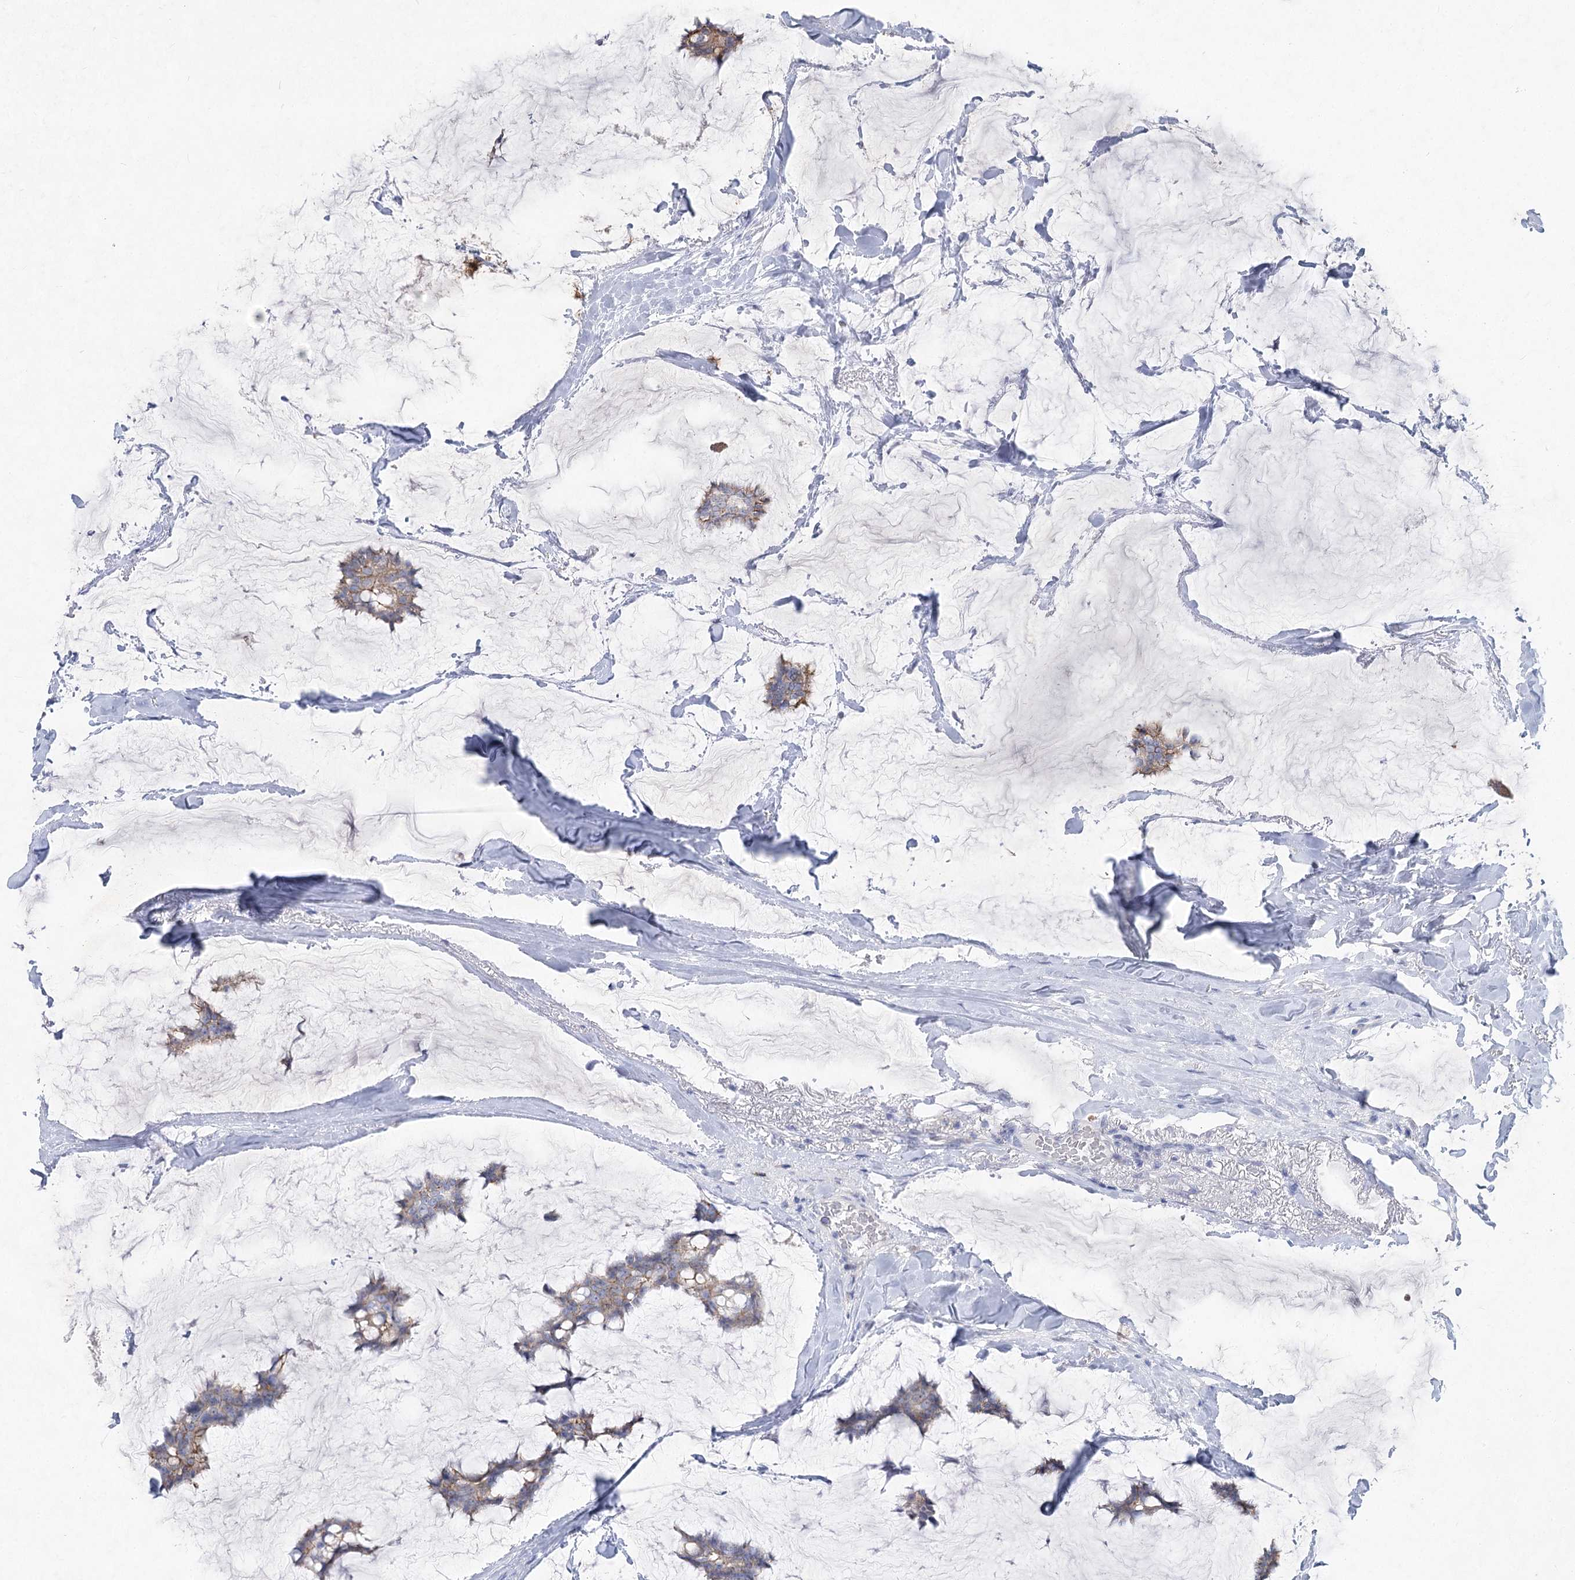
{"staining": {"intensity": "moderate", "quantity": "<25%", "location": "cytoplasmic/membranous"}, "tissue": "breast cancer", "cell_type": "Tumor cells", "image_type": "cancer", "snomed": [{"axis": "morphology", "description": "Duct carcinoma"}, {"axis": "topography", "description": "Breast"}], "caption": "Moderate cytoplasmic/membranous expression is present in approximately <25% of tumor cells in infiltrating ductal carcinoma (breast).", "gene": "WDR74", "patient": {"sex": "female", "age": 93}}